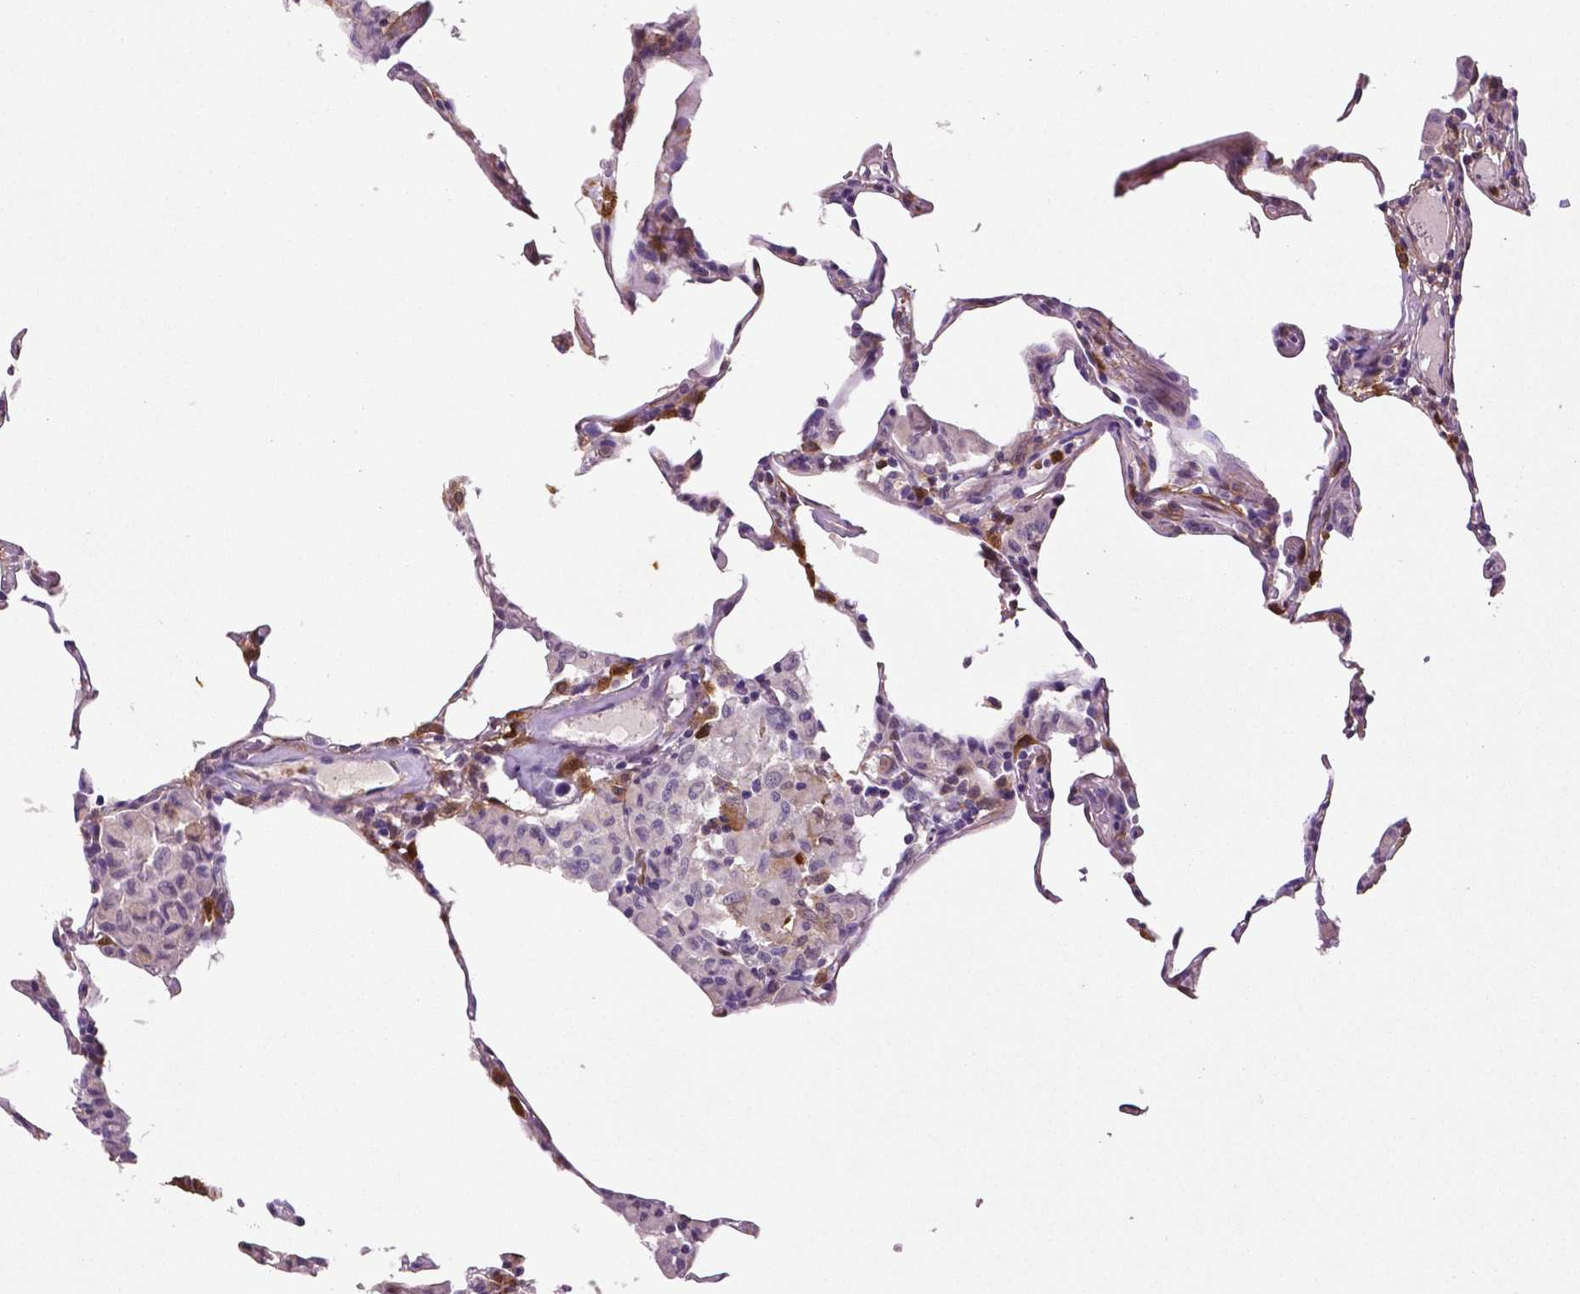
{"staining": {"intensity": "moderate", "quantity": "<25%", "location": "cytoplasmic/membranous"}, "tissue": "lung", "cell_type": "Alveolar cells", "image_type": "normal", "snomed": [{"axis": "morphology", "description": "Normal tissue, NOS"}, {"axis": "topography", "description": "Lung"}], "caption": "A histopathology image of human lung stained for a protein shows moderate cytoplasmic/membranous brown staining in alveolar cells. (DAB = brown stain, brightfield microscopy at high magnification).", "gene": "PHGDH", "patient": {"sex": "female", "age": 57}}